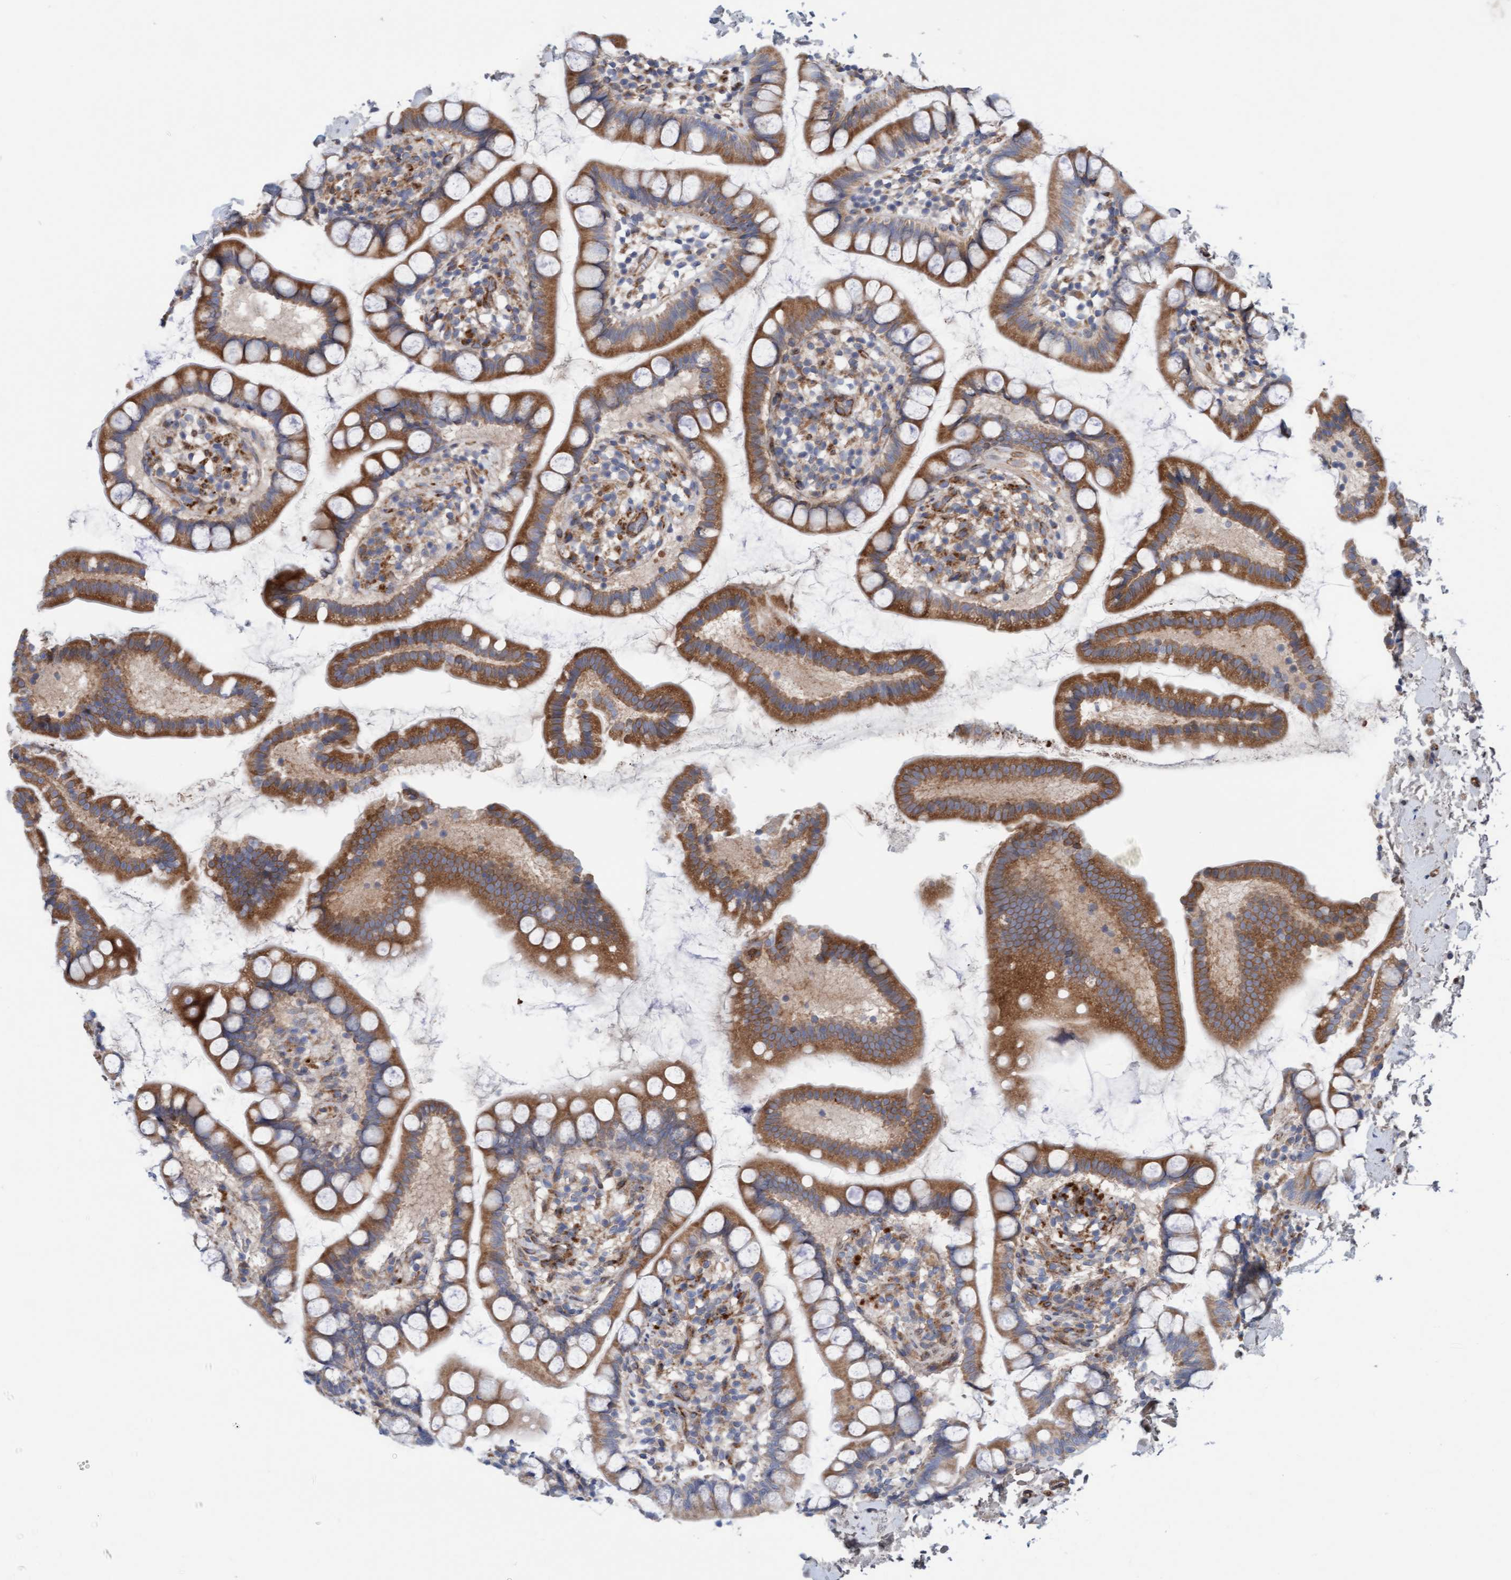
{"staining": {"intensity": "moderate", "quantity": ">75%", "location": "cytoplasmic/membranous"}, "tissue": "small intestine", "cell_type": "Glandular cells", "image_type": "normal", "snomed": [{"axis": "morphology", "description": "Normal tissue, NOS"}, {"axis": "topography", "description": "Small intestine"}], "caption": "Small intestine stained with DAB (3,3'-diaminobenzidine) IHC displays medium levels of moderate cytoplasmic/membranous staining in about >75% of glandular cells.", "gene": "CDK5RAP3", "patient": {"sex": "female", "age": 84}}